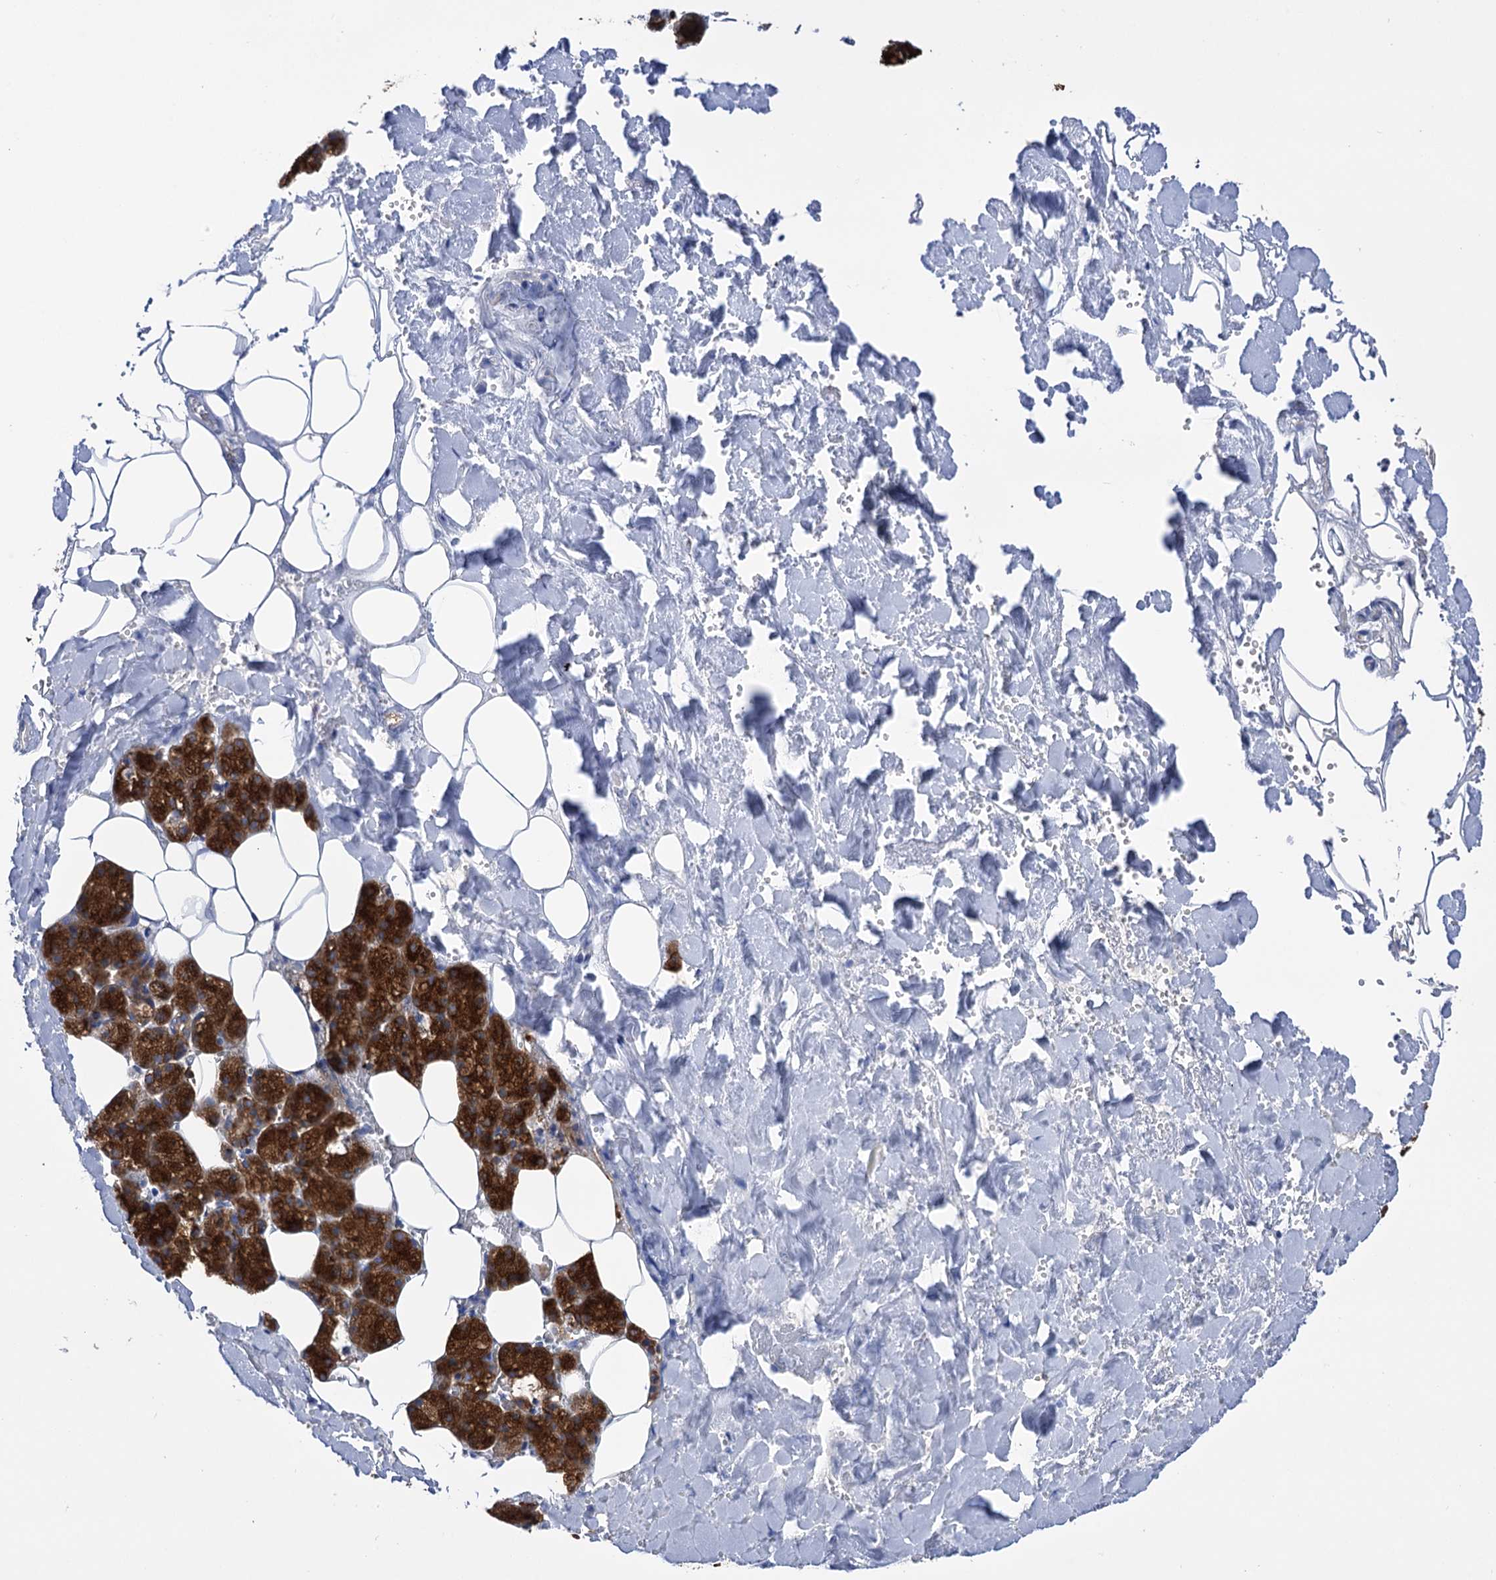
{"staining": {"intensity": "strong", "quantity": ">75%", "location": "cytoplasmic/membranous"}, "tissue": "salivary gland", "cell_type": "Glandular cells", "image_type": "normal", "snomed": [{"axis": "morphology", "description": "Normal tissue, NOS"}, {"axis": "topography", "description": "Salivary gland"}], "caption": "Protein staining of normal salivary gland demonstrates strong cytoplasmic/membranous expression in approximately >75% of glandular cells.", "gene": "BBS4", "patient": {"sex": "male", "age": 62}}